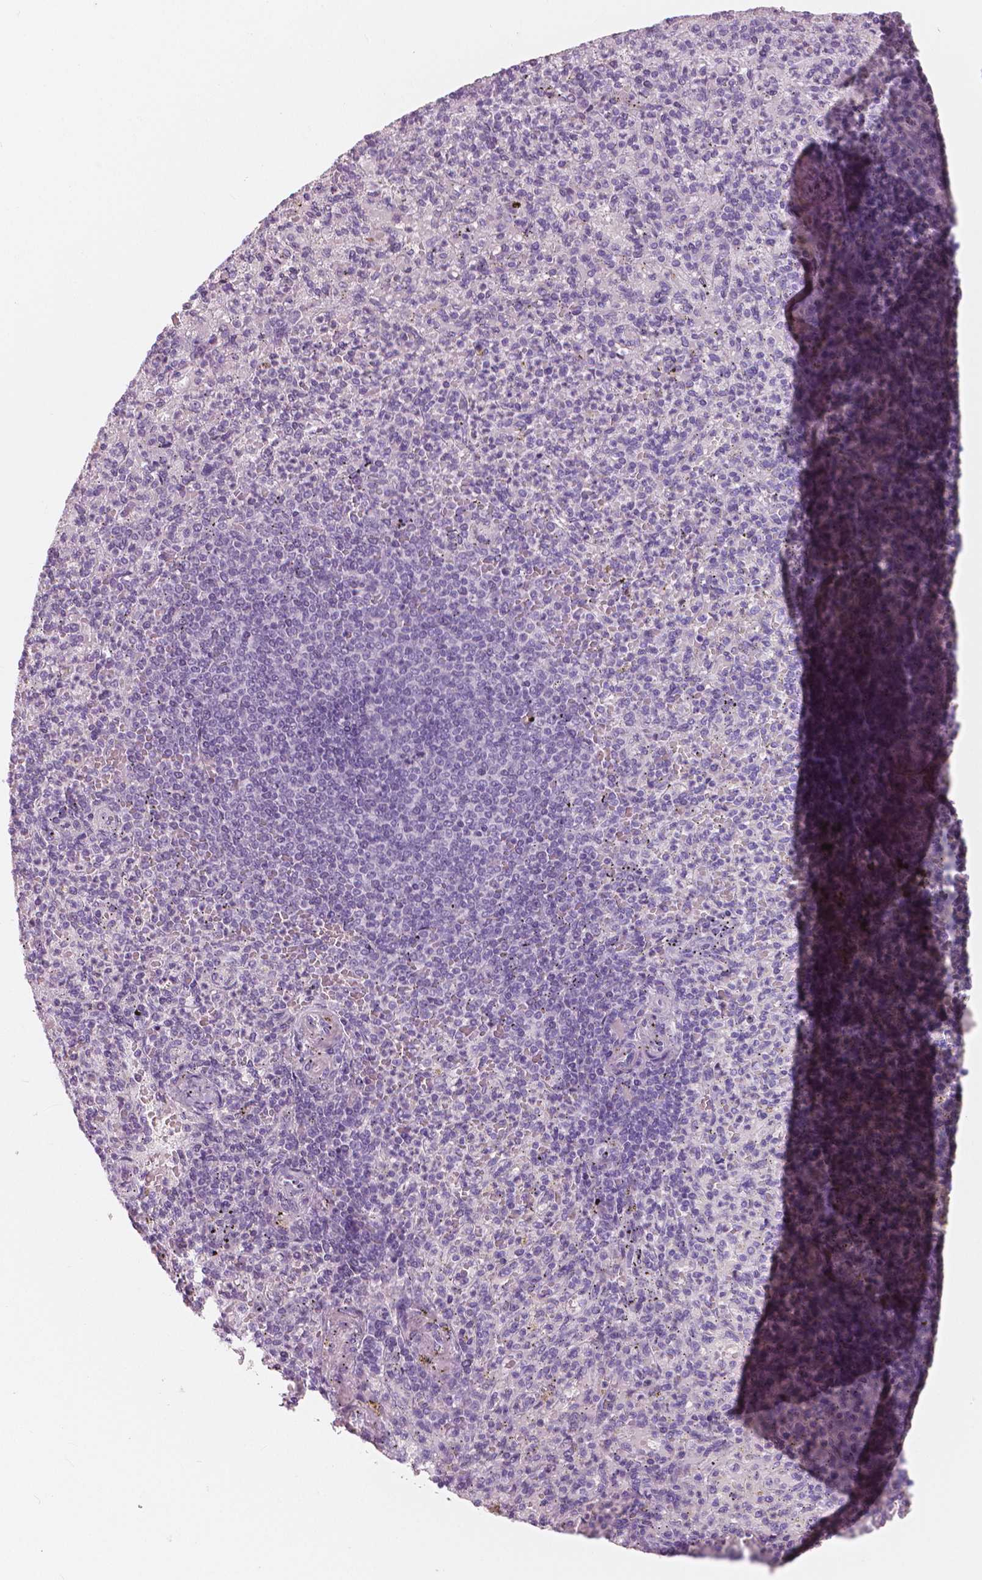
{"staining": {"intensity": "negative", "quantity": "none", "location": "none"}, "tissue": "spleen", "cell_type": "Cells in red pulp", "image_type": "normal", "snomed": [{"axis": "morphology", "description": "Normal tissue, NOS"}, {"axis": "topography", "description": "Spleen"}], "caption": "Immunohistochemistry histopathology image of unremarkable spleen: spleen stained with DAB exhibits no significant protein staining in cells in red pulp. (Immunohistochemistry (ihc), brightfield microscopy, high magnification).", "gene": "A4GNT", "patient": {"sex": "female", "age": 74}}